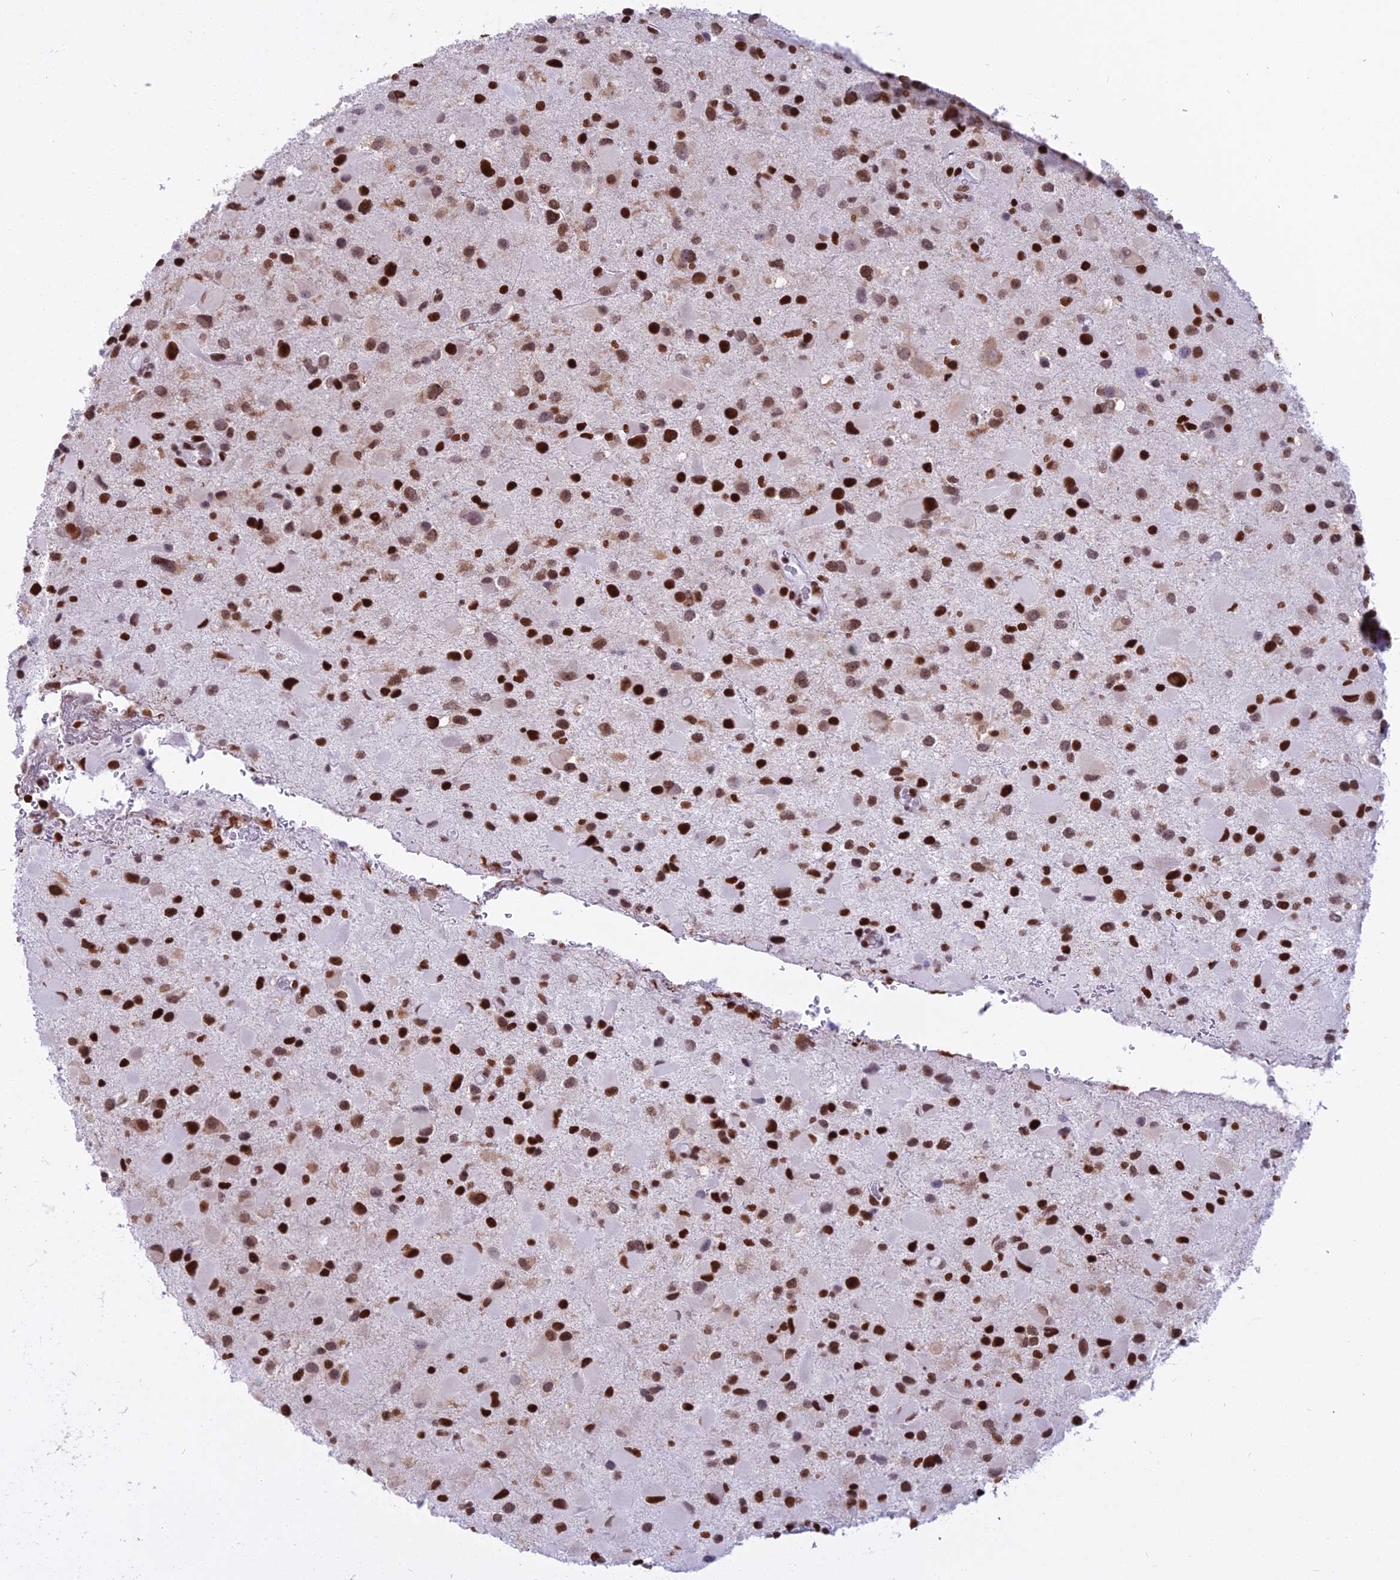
{"staining": {"intensity": "strong", "quantity": ">75%", "location": "nuclear"}, "tissue": "glioma", "cell_type": "Tumor cells", "image_type": "cancer", "snomed": [{"axis": "morphology", "description": "Glioma, malignant, Low grade"}, {"axis": "topography", "description": "Brain"}], "caption": "DAB (3,3'-diaminobenzidine) immunohistochemical staining of malignant low-grade glioma demonstrates strong nuclear protein positivity in about >75% of tumor cells. The protein is stained brown, and the nuclei are stained in blue (DAB (3,3'-diaminobenzidine) IHC with brightfield microscopy, high magnification).", "gene": "PARP1", "patient": {"sex": "female", "age": 32}}